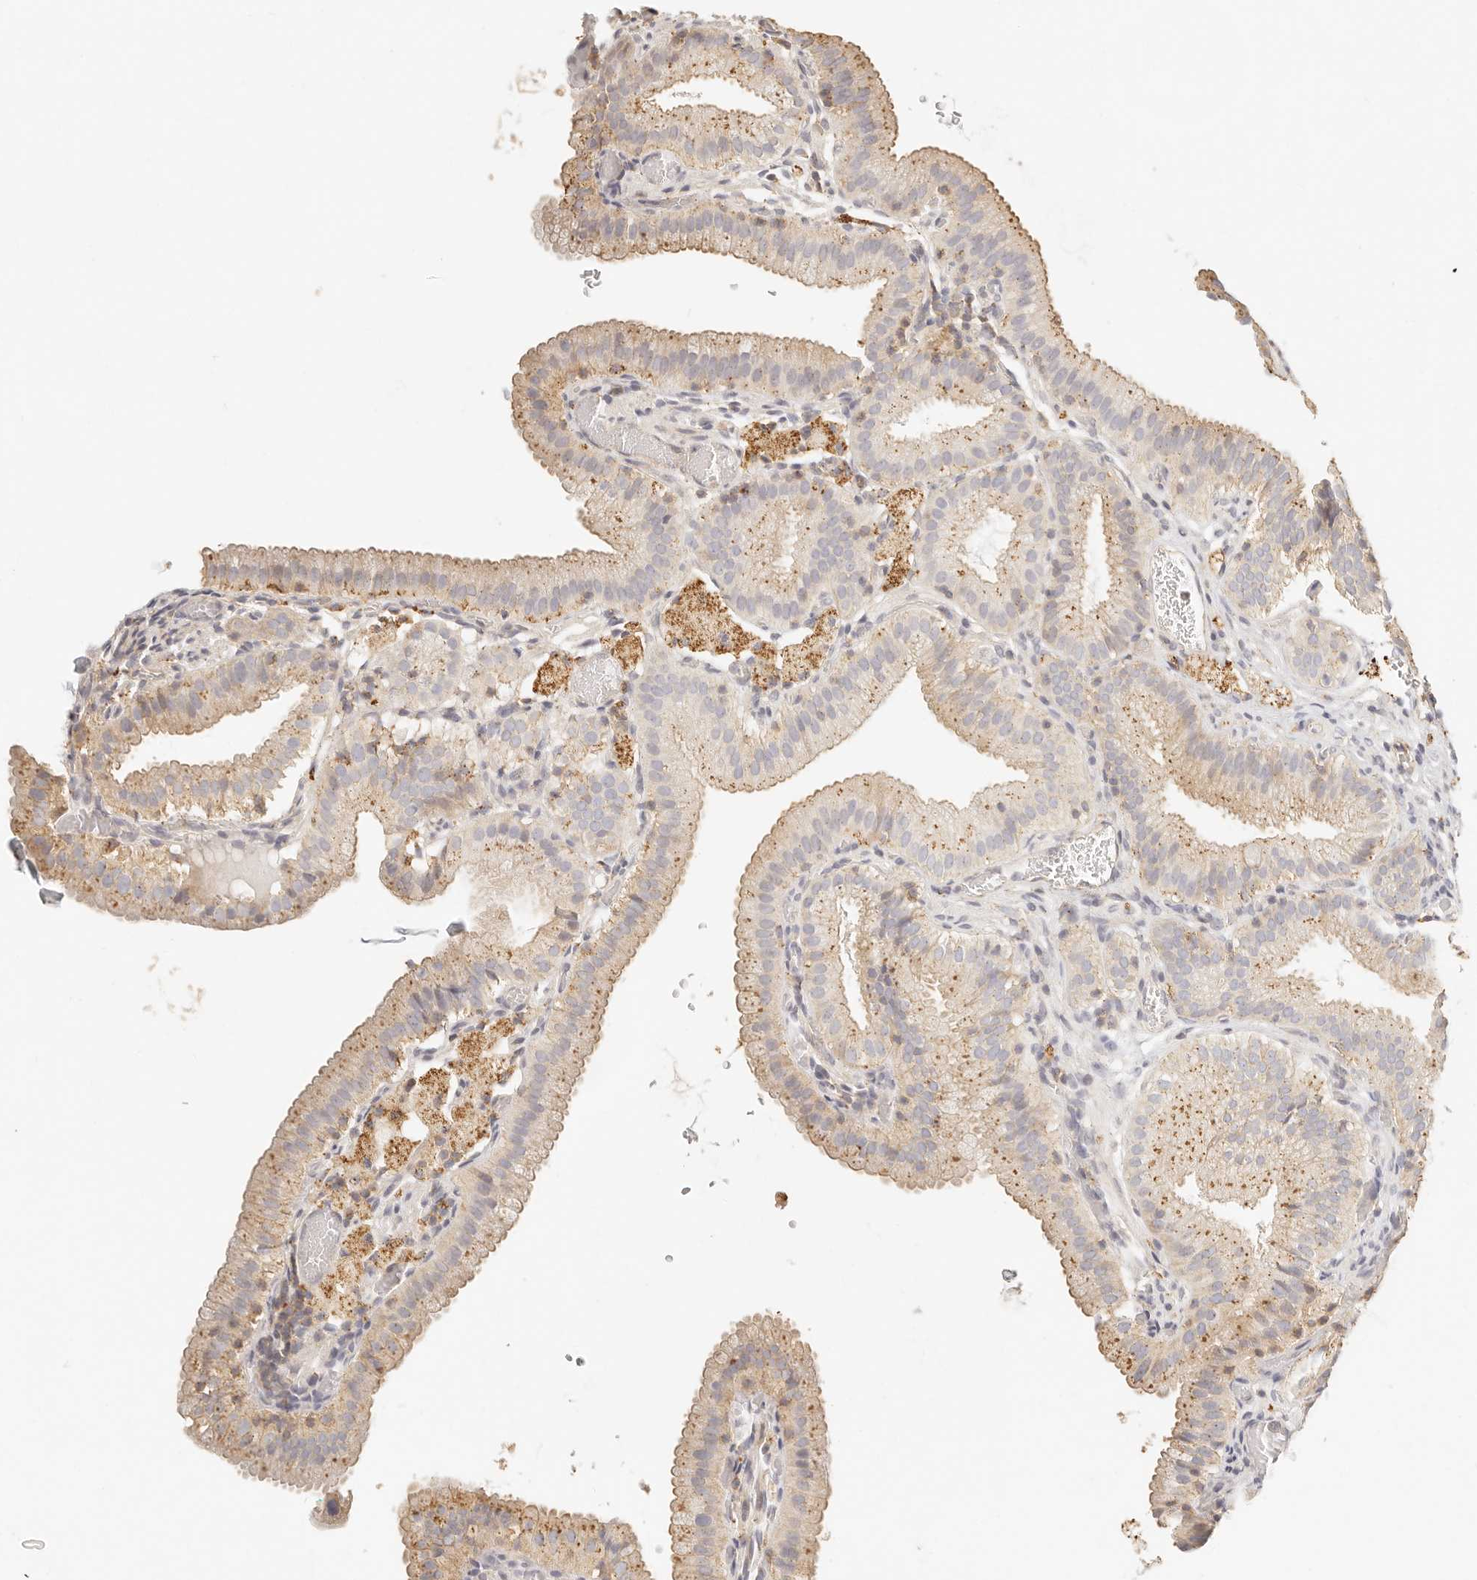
{"staining": {"intensity": "moderate", "quantity": ">75%", "location": "cytoplasmic/membranous"}, "tissue": "gallbladder", "cell_type": "Glandular cells", "image_type": "normal", "snomed": [{"axis": "morphology", "description": "Normal tissue, NOS"}, {"axis": "topography", "description": "Gallbladder"}], "caption": "Protein expression analysis of benign human gallbladder reveals moderate cytoplasmic/membranous staining in about >75% of glandular cells. (DAB = brown stain, brightfield microscopy at high magnification).", "gene": "CNMD", "patient": {"sex": "male", "age": 54}}